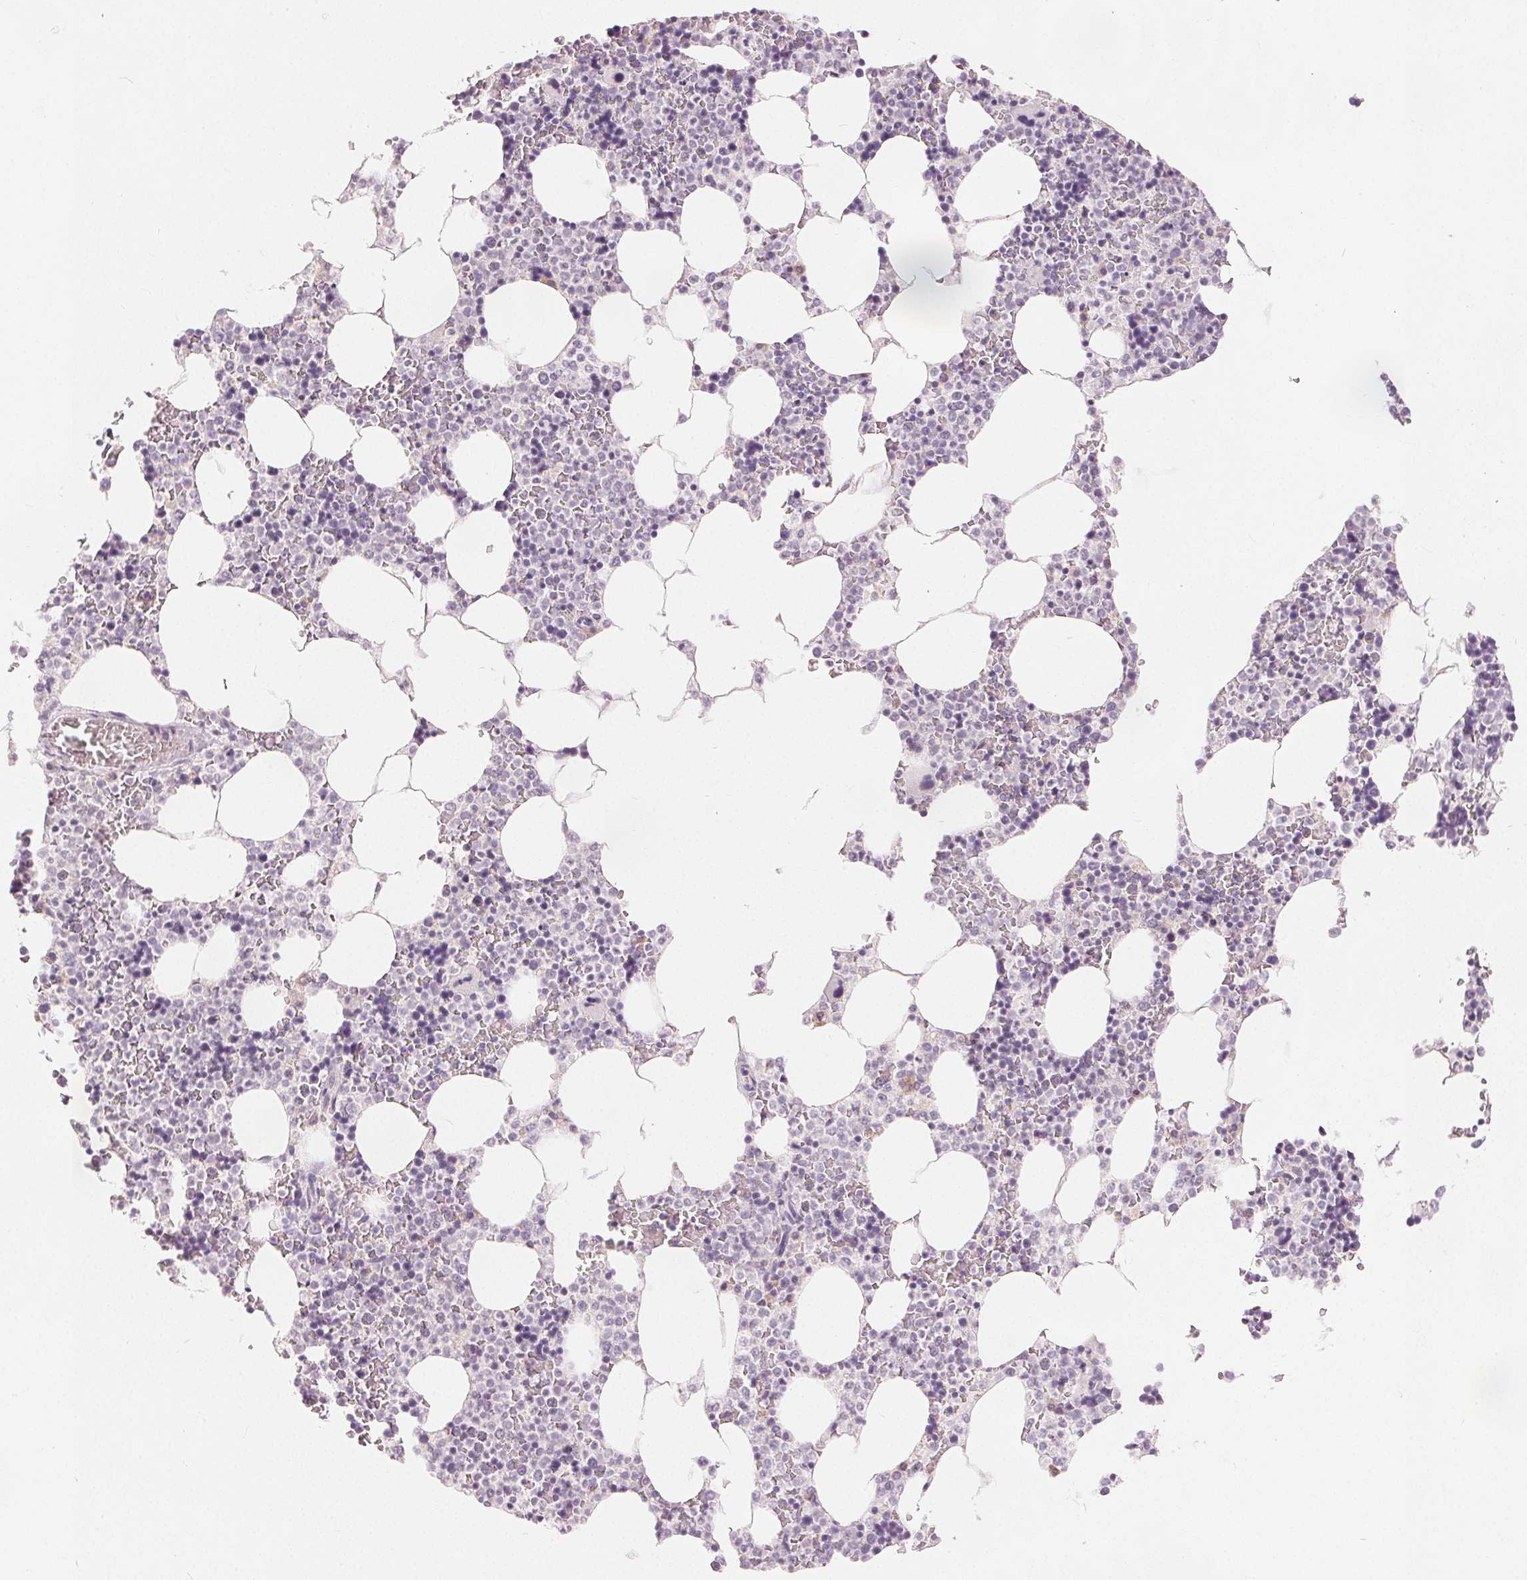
{"staining": {"intensity": "negative", "quantity": "none", "location": "none"}, "tissue": "bone marrow", "cell_type": "Hematopoietic cells", "image_type": "normal", "snomed": [{"axis": "morphology", "description": "Normal tissue, NOS"}, {"axis": "topography", "description": "Bone marrow"}], "caption": "This is an IHC image of normal bone marrow. There is no positivity in hematopoietic cells.", "gene": "CA12", "patient": {"sex": "female", "age": 42}}